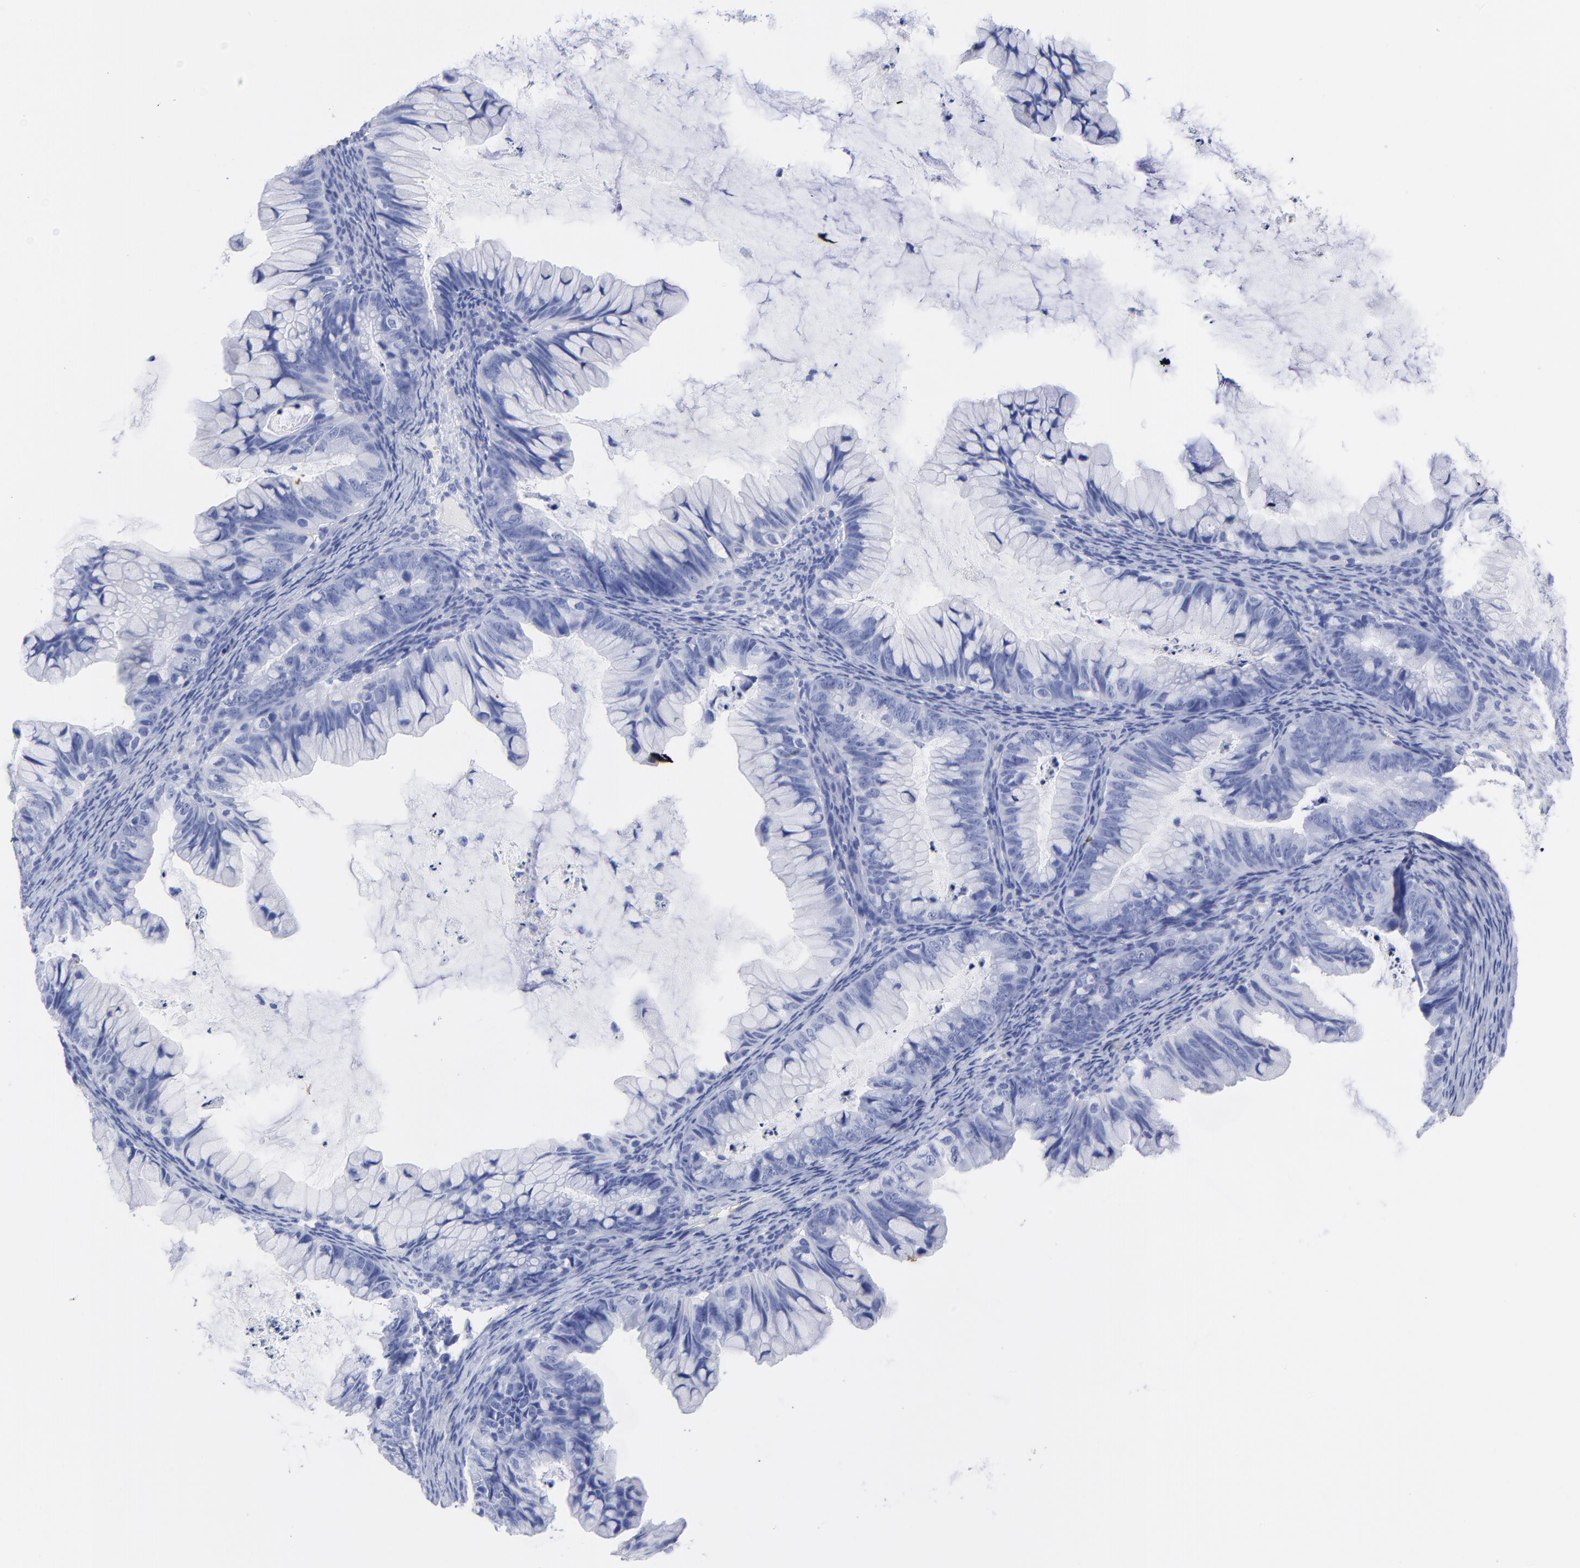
{"staining": {"intensity": "negative", "quantity": "none", "location": "none"}, "tissue": "ovarian cancer", "cell_type": "Tumor cells", "image_type": "cancer", "snomed": [{"axis": "morphology", "description": "Cystadenocarcinoma, mucinous, NOS"}, {"axis": "topography", "description": "Ovary"}], "caption": "An IHC histopathology image of mucinous cystadenocarcinoma (ovarian) is shown. There is no staining in tumor cells of mucinous cystadenocarcinoma (ovarian).", "gene": "ACY1", "patient": {"sex": "female", "age": 36}}